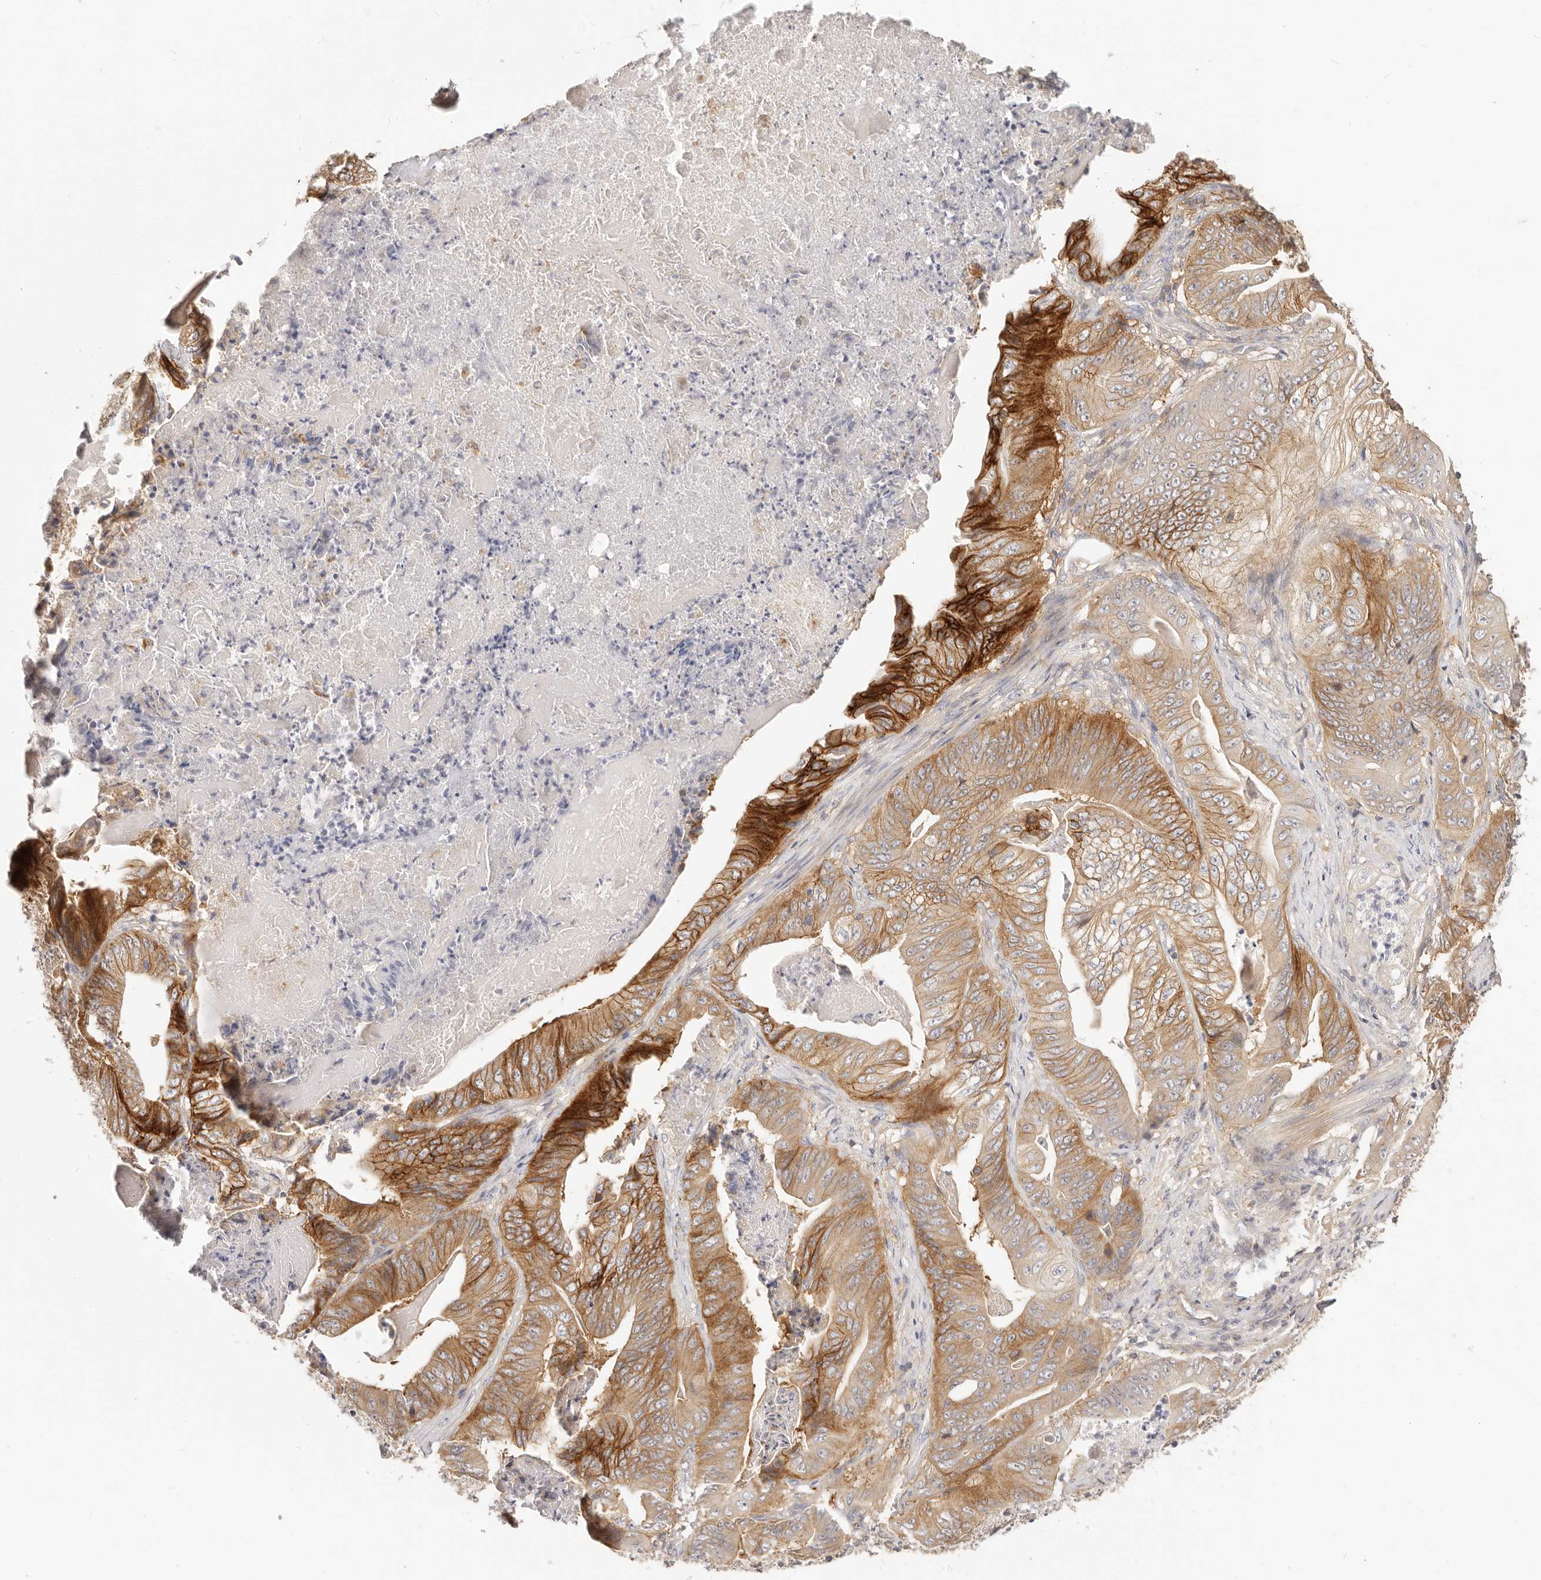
{"staining": {"intensity": "strong", "quantity": "25%-75%", "location": "cytoplasmic/membranous"}, "tissue": "stomach cancer", "cell_type": "Tumor cells", "image_type": "cancer", "snomed": [{"axis": "morphology", "description": "Adenocarcinoma, NOS"}, {"axis": "topography", "description": "Stomach"}], "caption": "Adenocarcinoma (stomach) stained for a protein displays strong cytoplasmic/membranous positivity in tumor cells.", "gene": "DTNBP1", "patient": {"sex": "female", "age": 73}}